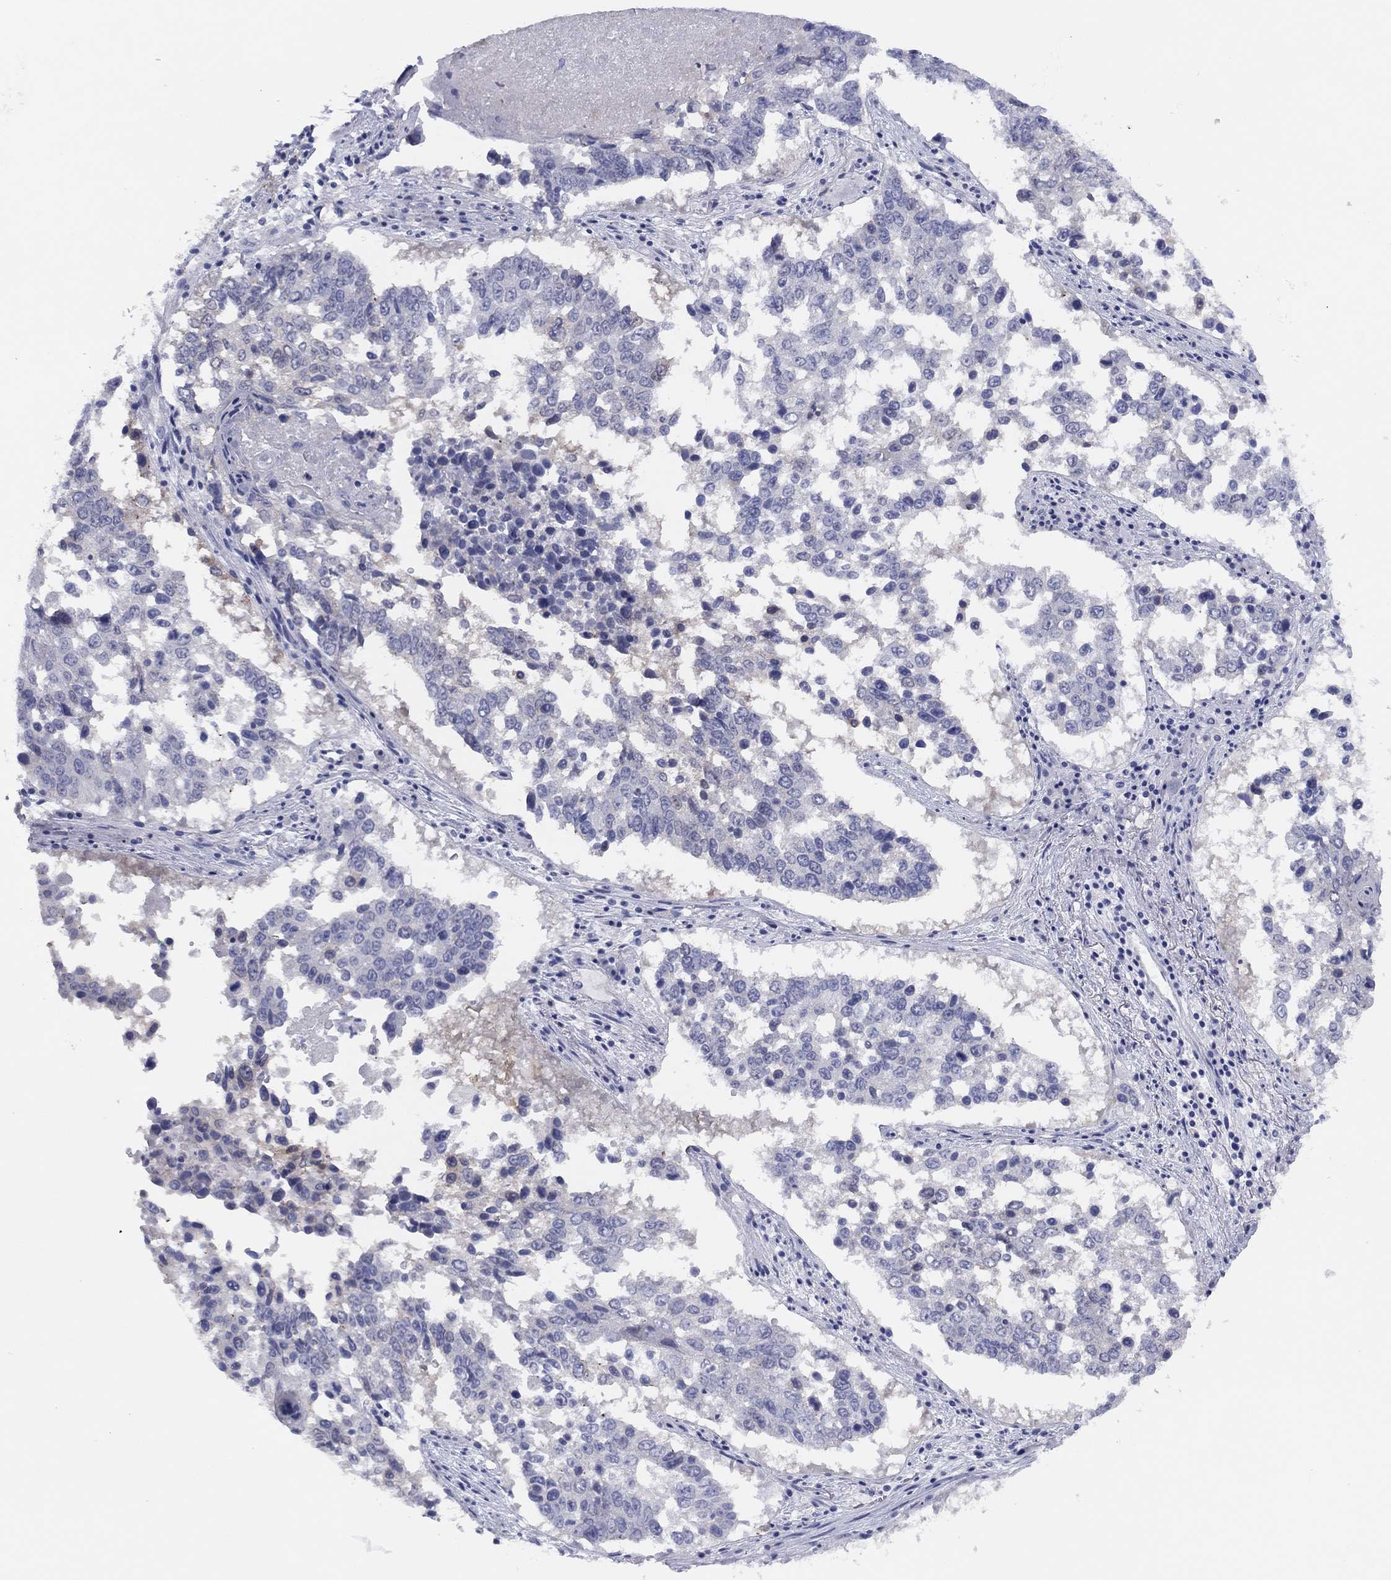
{"staining": {"intensity": "negative", "quantity": "none", "location": "none"}, "tissue": "lung cancer", "cell_type": "Tumor cells", "image_type": "cancer", "snomed": [{"axis": "morphology", "description": "Squamous cell carcinoma, NOS"}, {"axis": "topography", "description": "Lung"}], "caption": "Immunohistochemistry (IHC) histopathology image of lung squamous cell carcinoma stained for a protein (brown), which reveals no expression in tumor cells.", "gene": "CPNE6", "patient": {"sex": "male", "age": 82}}